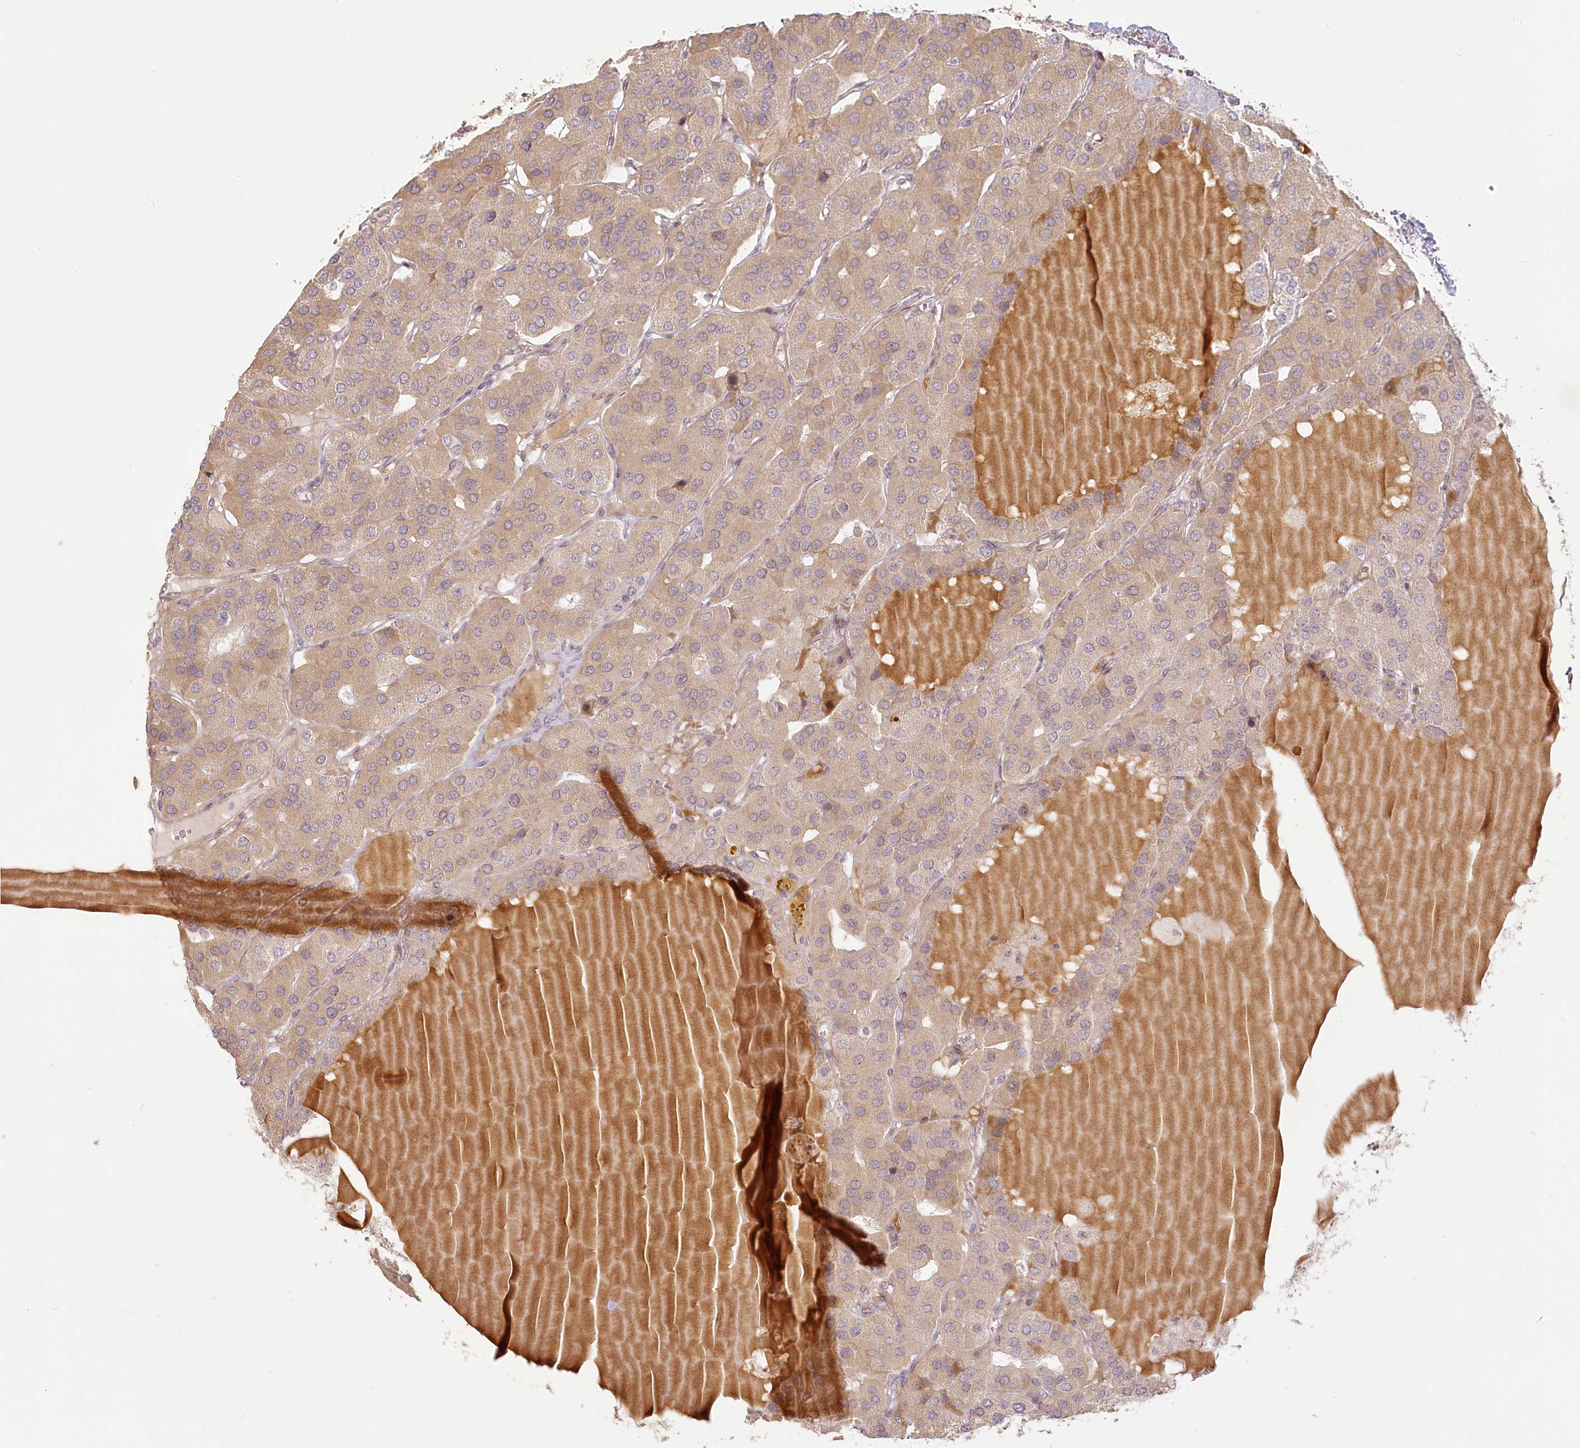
{"staining": {"intensity": "weak", "quantity": ">75%", "location": "cytoplasmic/membranous,nuclear"}, "tissue": "parathyroid gland", "cell_type": "Glandular cells", "image_type": "normal", "snomed": [{"axis": "morphology", "description": "Normal tissue, NOS"}, {"axis": "morphology", "description": "Adenoma, NOS"}, {"axis": "topography", "description": "Parathyroid gland"}], "caption": "High-magnification brightfield microscopy of normal parathyroid gland stained with DAB (3,3'-diaminobenzidine) (brown) and counterstained with hematoxylin (blue). glandular cells exhibit weak cytoplasmic/membranous,nuclear positivity is present in approximately>75% of cells.", "gene": "EXOSC7", "patient": {"sex": "female", "age": 86}}